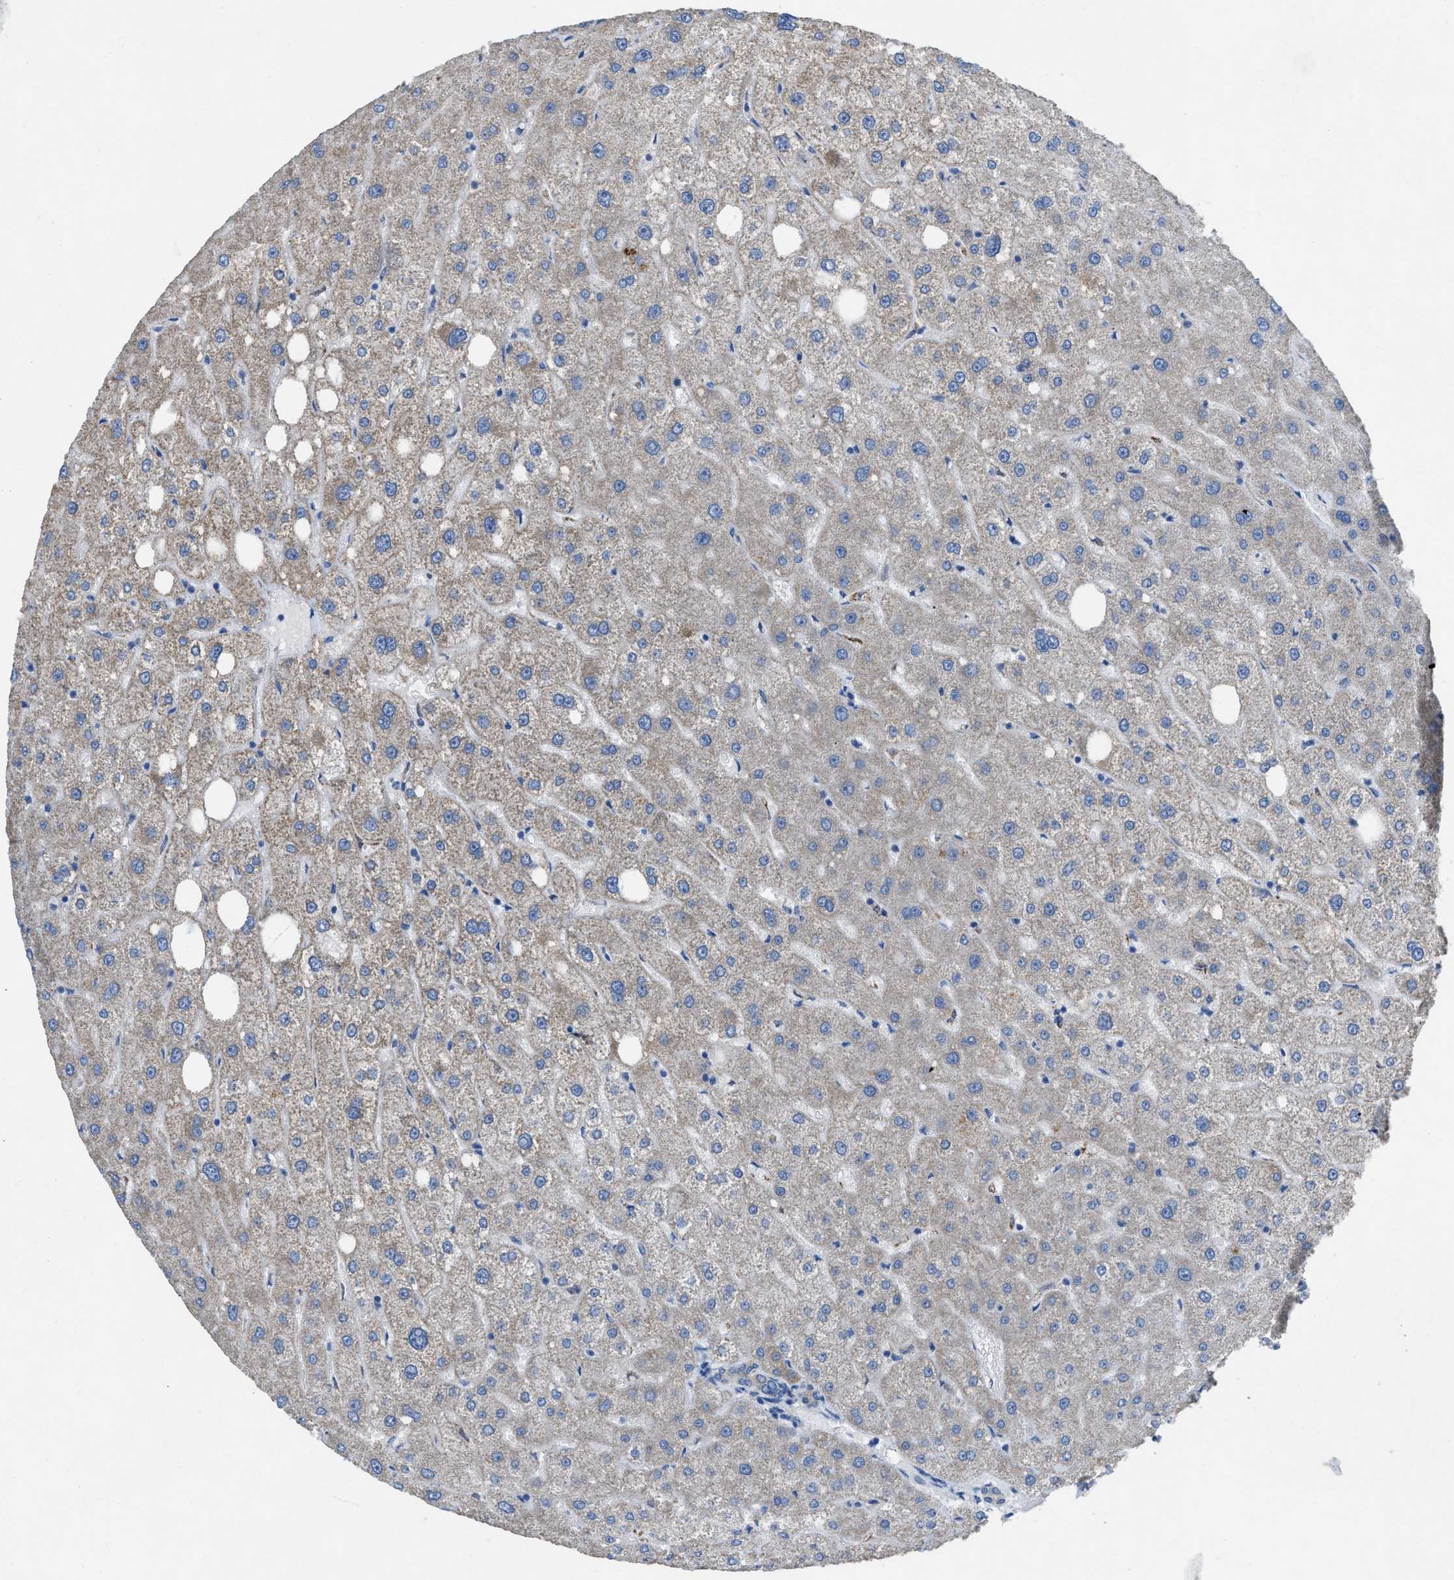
{"staining": {"intensity": "negative", "quantity": "none", "location": "none"}, "tissue": "liver", "cell_type": "Cholangiocytes", "image_type": "normal", "snomed": [{"axis": "morphology", "description": "Normal tissue, NOS"}, {"axis": "topography", "description": "Liver"}], "caption": "IHC of unremarkable human liver demonstrates no staining in cholangiocytes. (DAB IHC, high magnification).", "gene": "DOLPP1", "patient": {"sex": "male", "age": 73}}